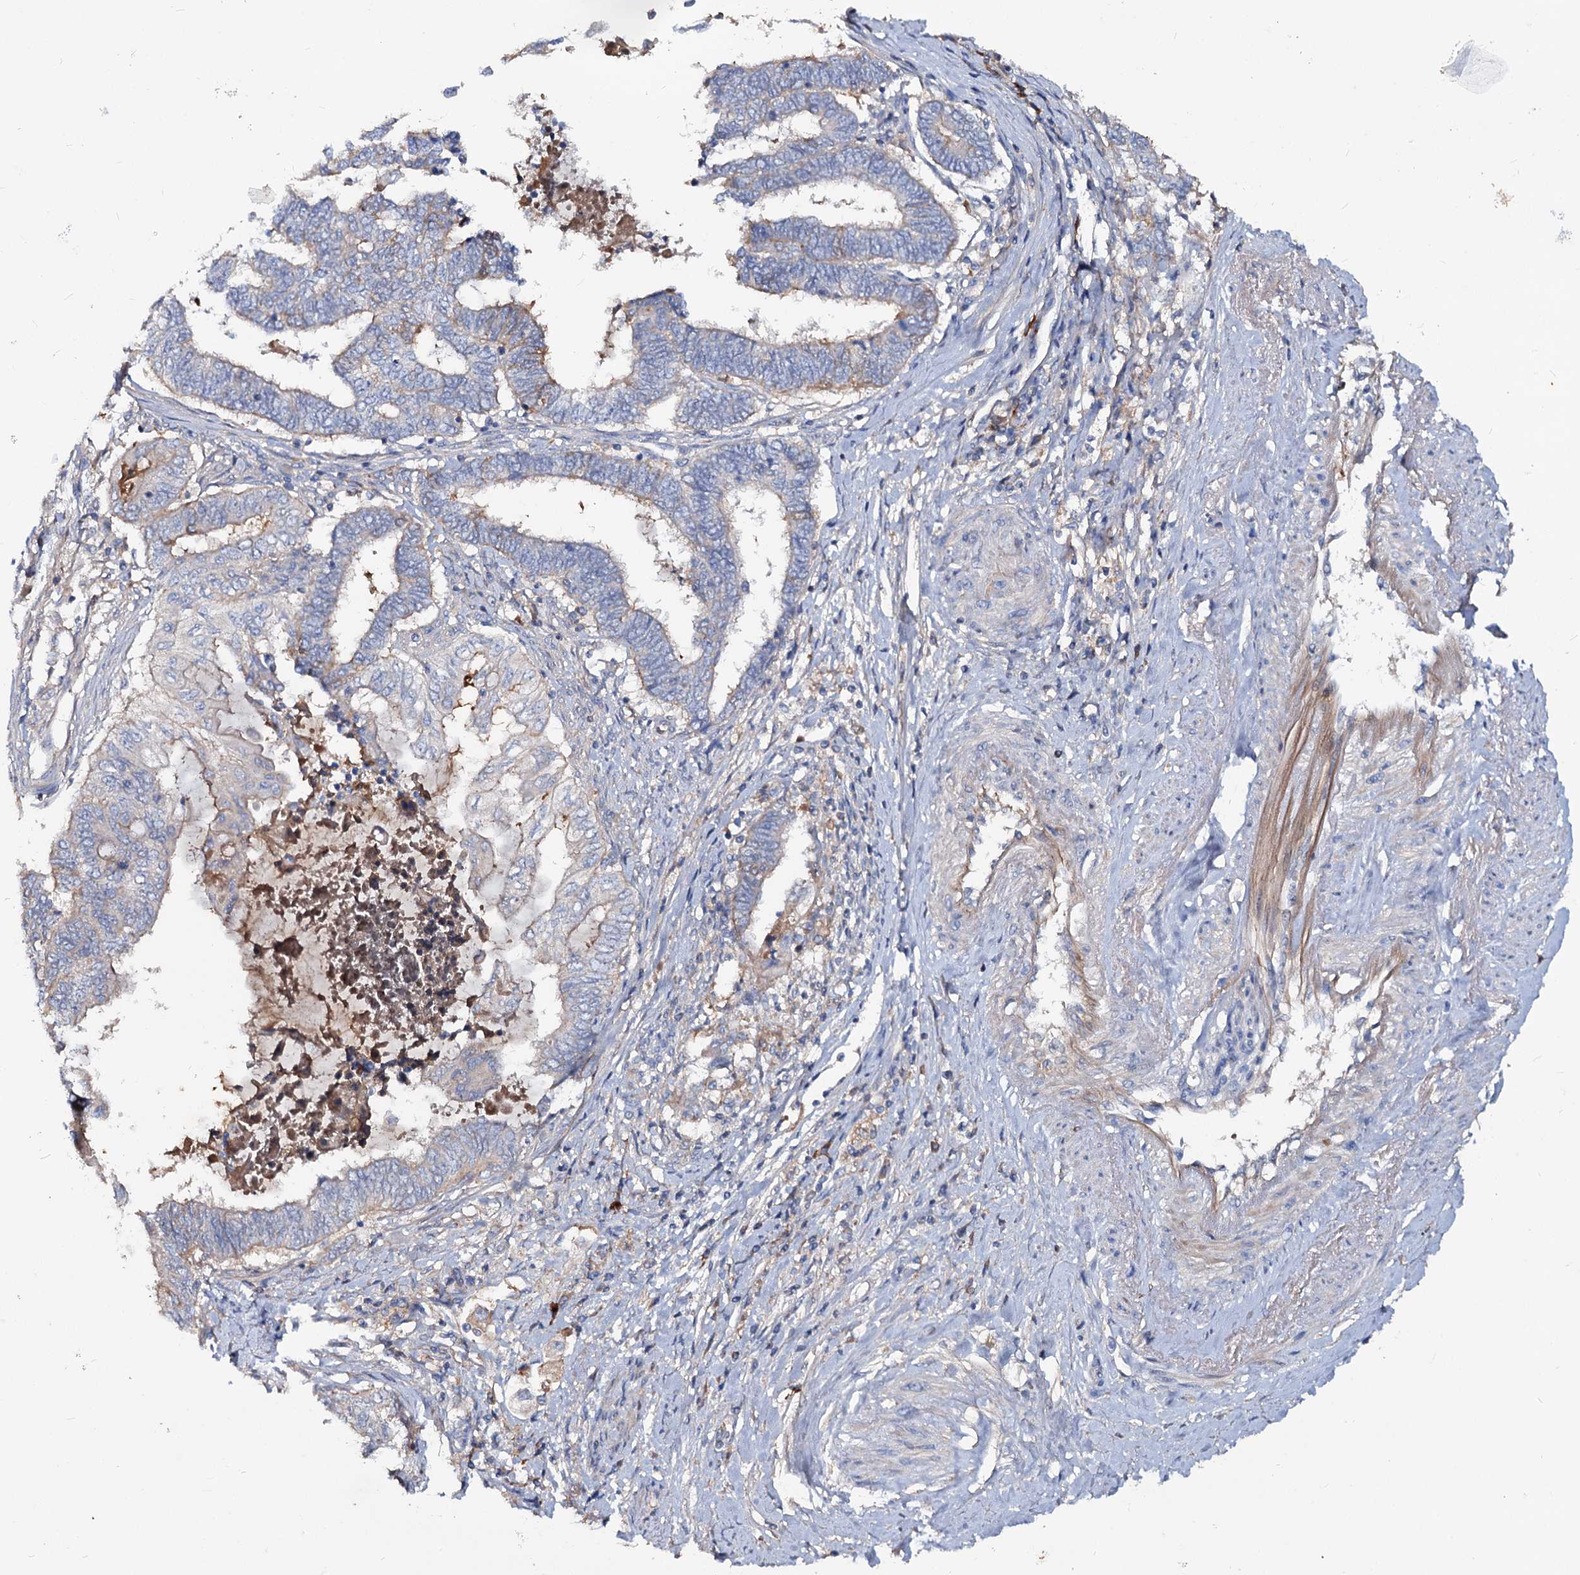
{"staining": {"intensity": "weak", "quantity": "<25%", "location": "cytoplasmic/membranous"}, "tissue": "endometrial cancer", "cell_type": "Tumor cells", "image_type": "cancer", "snomed": [{"axis": "morphology", "description": "Adenocarcinoma, NOS"}, {"axis": "topography", "description": "Uterus"}, {"axis": "topography", "description": "Endometrium"}], "caption": "IHC photomicrograph of neoplastic tissue: human endometrial cancer (adenocarcinoma) stained with DAB (3,3'-diaminobenzidine) displays no significant protein staining in tumor cells.", "gene": "ACY3", "patient": {"sex": "female", "age": 70}}